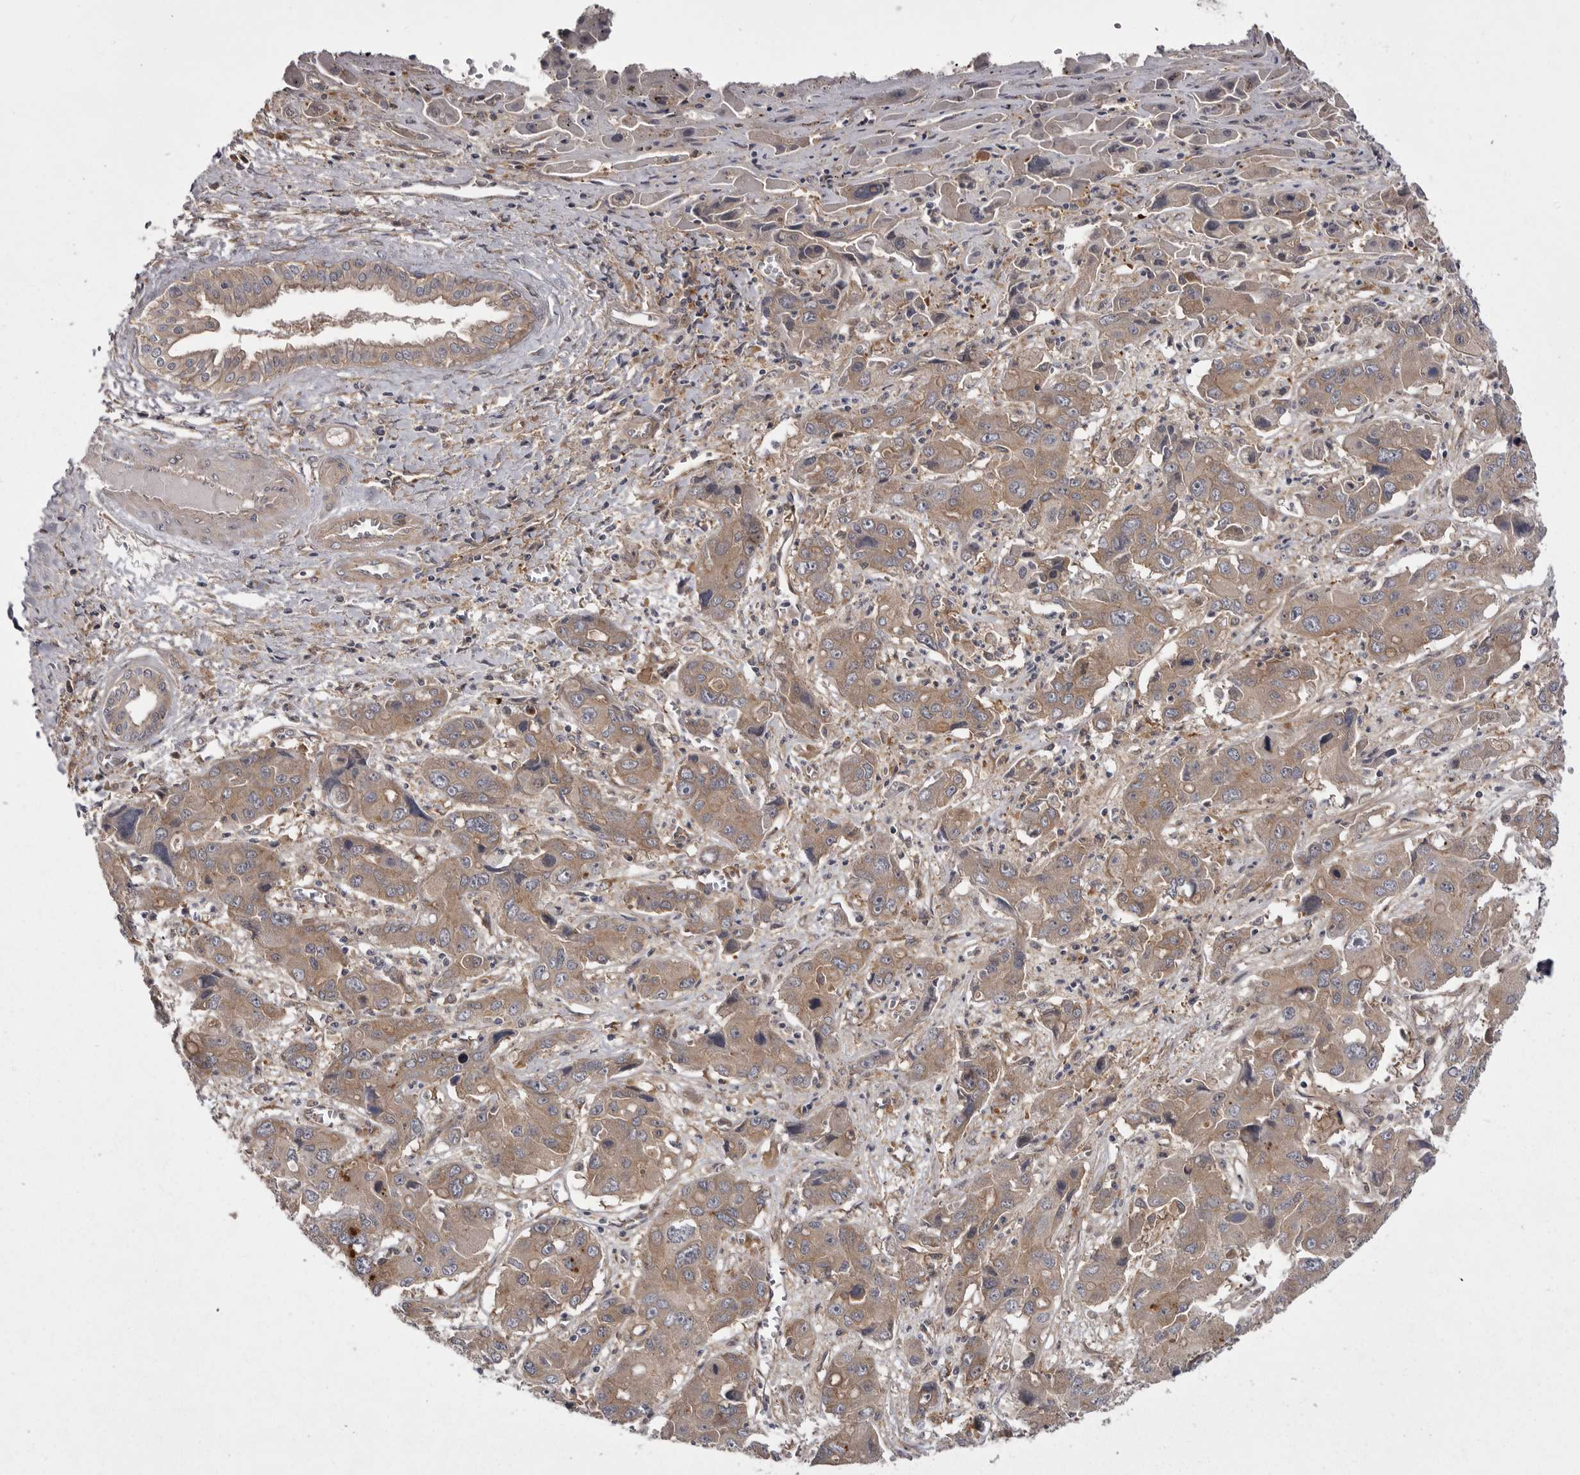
{"staining": {"intensity": "weak", "quantity": ">75%", "location": "cytoplasmic/membranous"}, "tissue": "liver cancer", "cell_type": "Tumor cells", "image_type": "cancer", "snomed": [{"axis": "morphology", "description": "Cholangiocarcinoma"}, {"axis": "topography", "description": "Liver"}], "caption": "Weak cytoplasmic/membranous protein staining is seen in about >75% of tumor cells in liver cholangiocarcinoma.", "gene": "OSBPL9", "patient": {"sex": "male", "age": 67}}